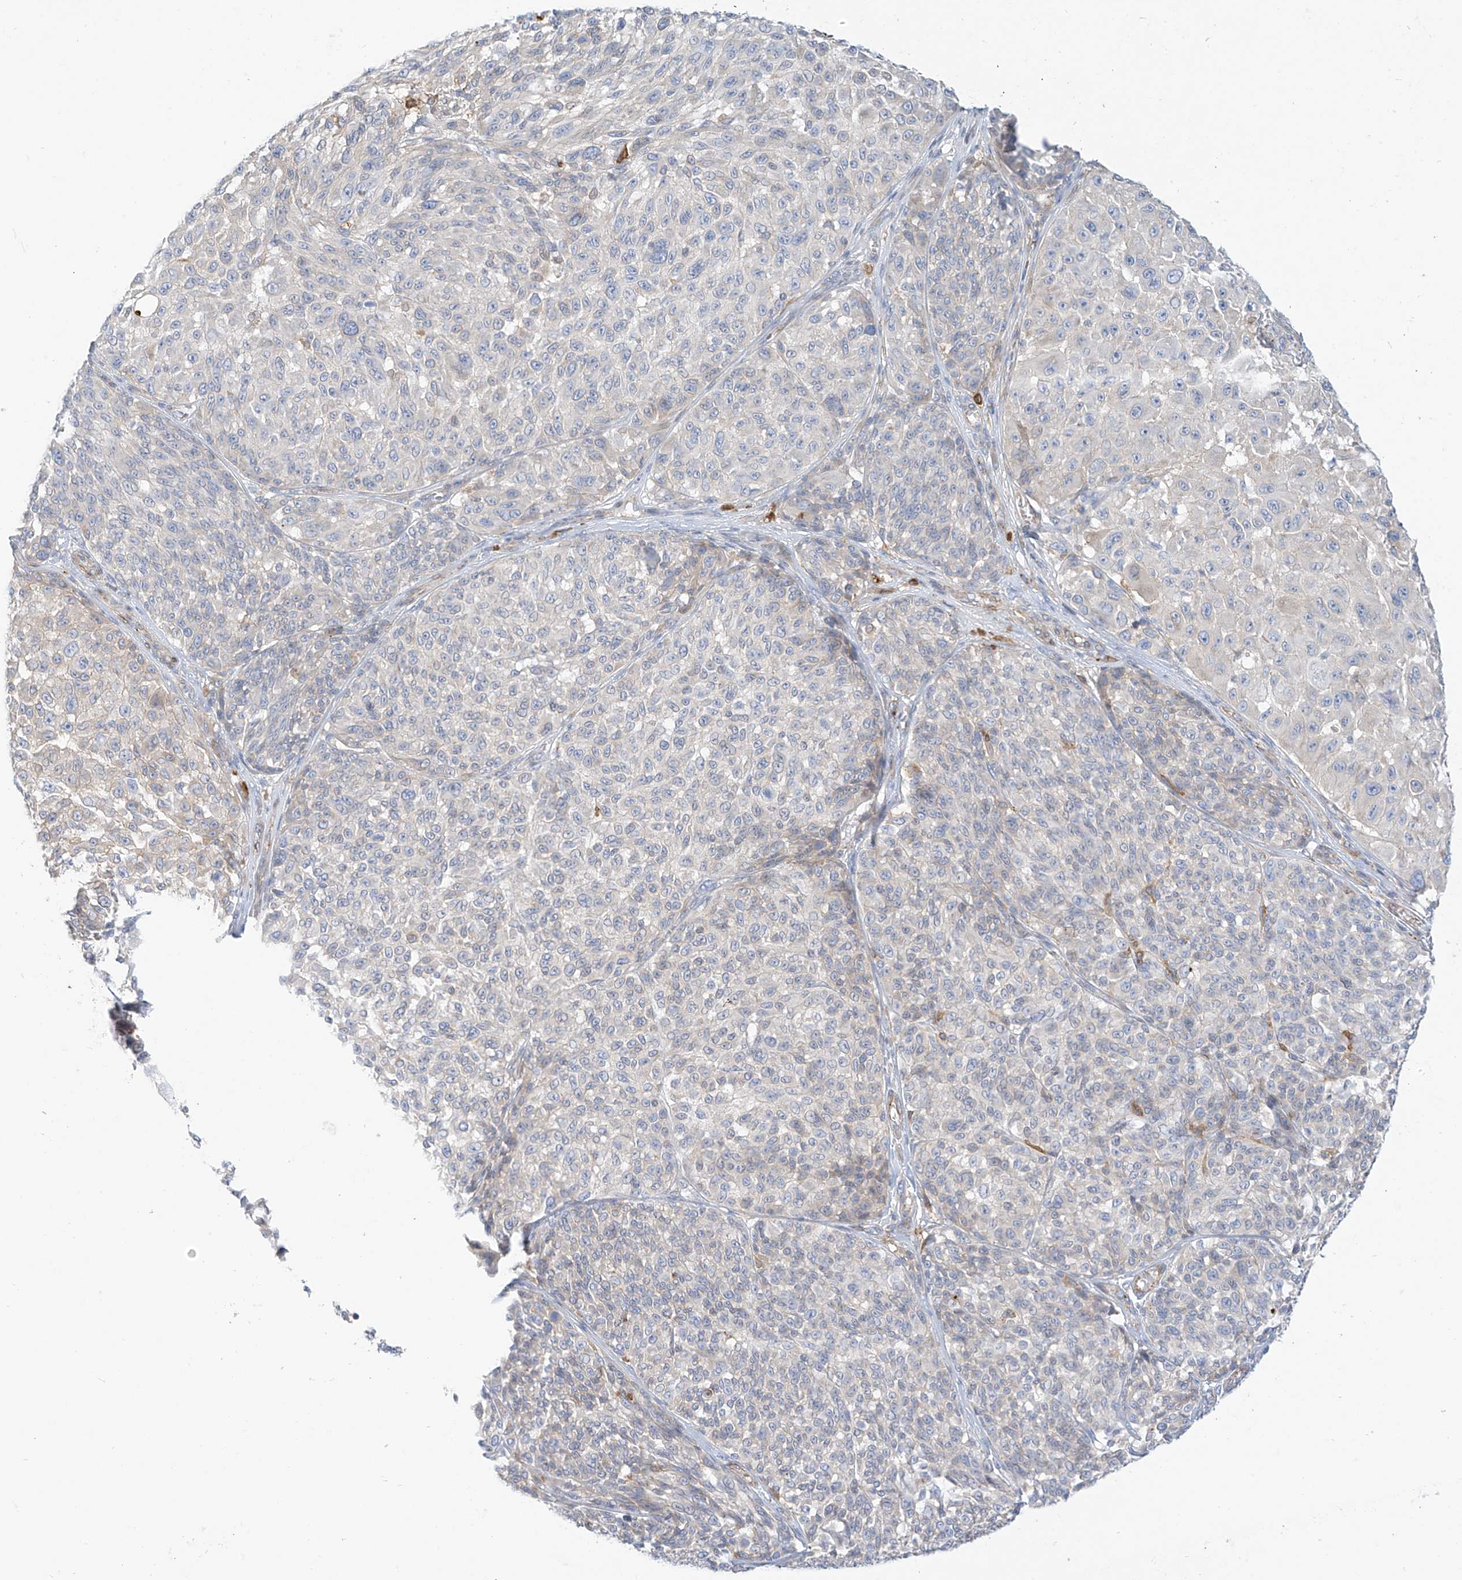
{"staining": {"intensity": "negative", "quantity": "none", "location": "none"}, "tissue": "melanoma", "cell_type": "Tumor cells", "image_type": "cancer", "snomed": [{"axis": "morphology", "description": "Malignant melanoma, NOS"}, {"axis": "topography", "description": "Skin"}], "caption": "Tumor cells are negative for brown protein staining in melanoma. (Stains: DAB (3,3'-diaminobenzidine) immunohistochemistry (IHC) with hematoxylin counter stain, Microscopy: brightfield microscopy at high magnification).", "gene": "PCYOX1", "patient": {"sex": "male", "age": 83}}